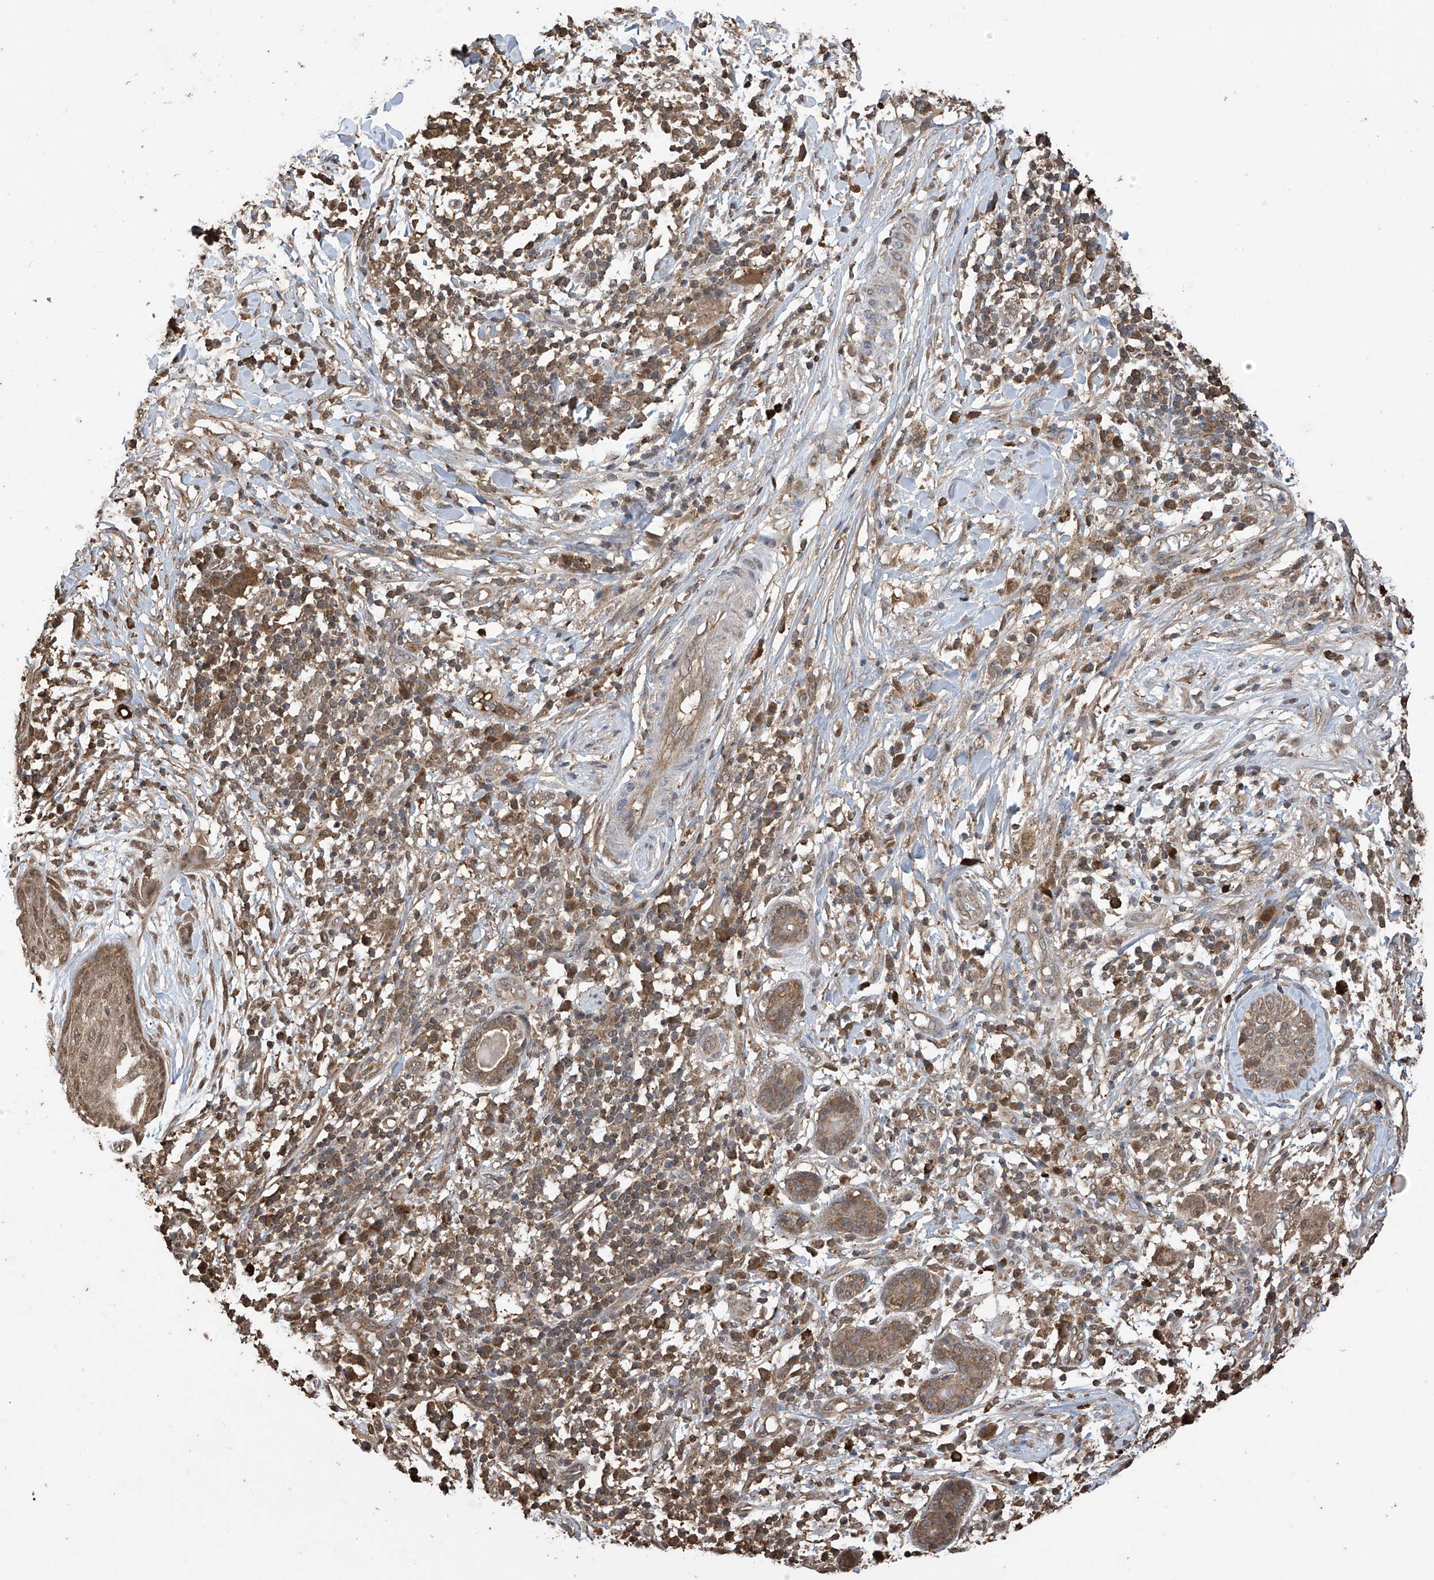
{"staining": {"intensity": "moderate", "quantity": ">75%", "location": "cytoplasmic/membranous,nuclear"}, "tissue": "skin cancer", "cell_type": "Tumor cells", "image_type": "cancer", "snomed": [{"axis": "morphology", "description": "Squamous cell carcinoma, NOS"}, {"axis": "topography", "description": "Skin"}], "caption": "A photomicrograph showing moderate cytoplasmic/membranous and nuclear positivity in about >75% of tumor cells in skin cancer, as visualized by brown immunohistochemical staining.", "gene": "PNPT1", "patient": {"sex": "female", "age": 88}}